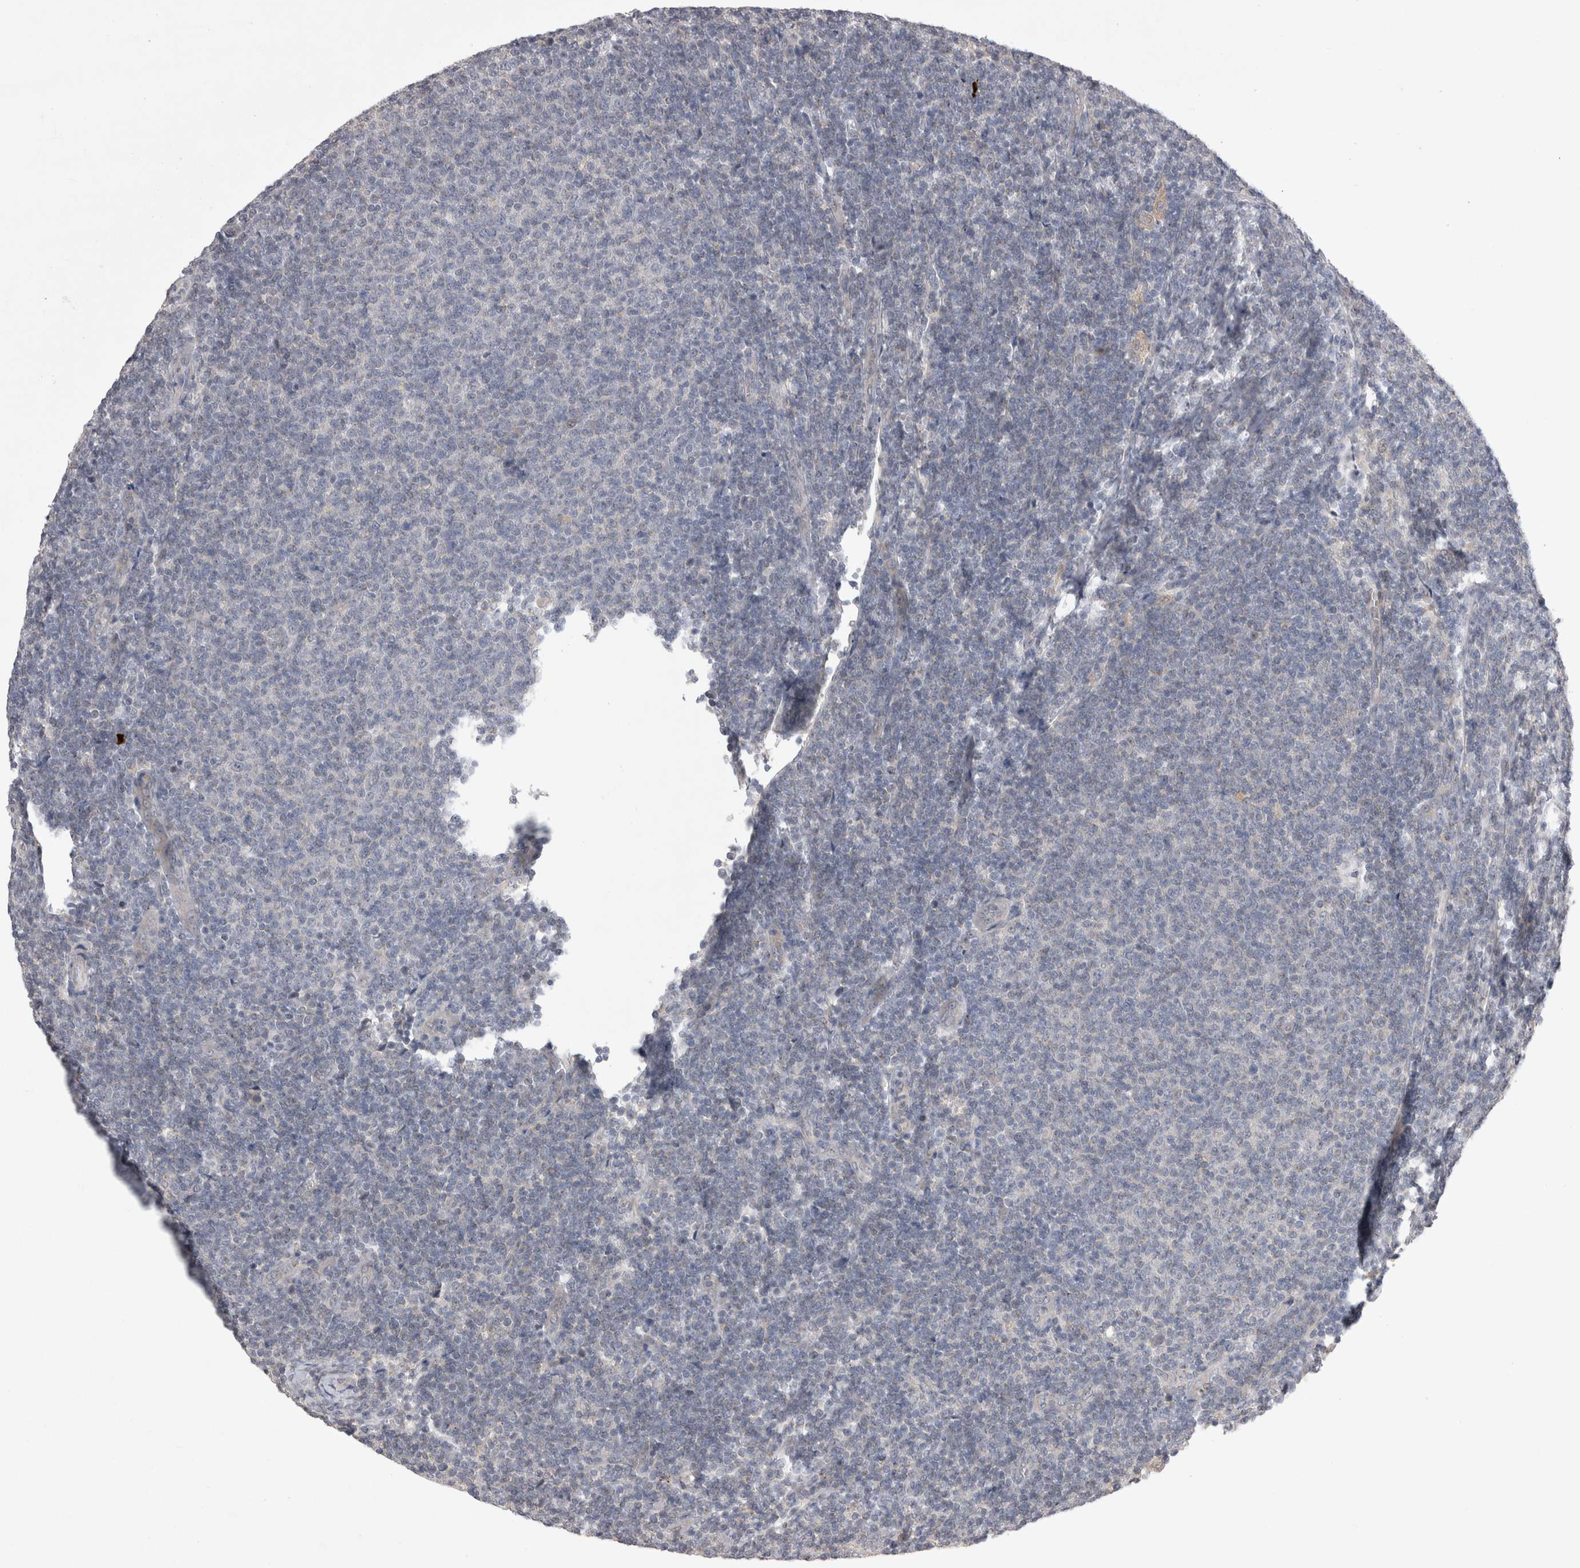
{"staining": {"intensity": "negative", "quantity": "none", "location": "none"}, "tissue": "lymphoma", "cell_type": "Tumor cells", "image_type": "cancer", "snomed": [{"axis": "morphology", "description": "Malignant lymphoma, non-Hodgkin's type, Low grade"}, {"axis": "topography", "description": "Lymph node"}], "caption": "Immunohistochemistry (IHC) image of human lymphoma stained for a protein (brown), which demonstrates no positivity in tumor cells.", "gene": "CTBS", "patient": {"sex": "male", "age": 66}}